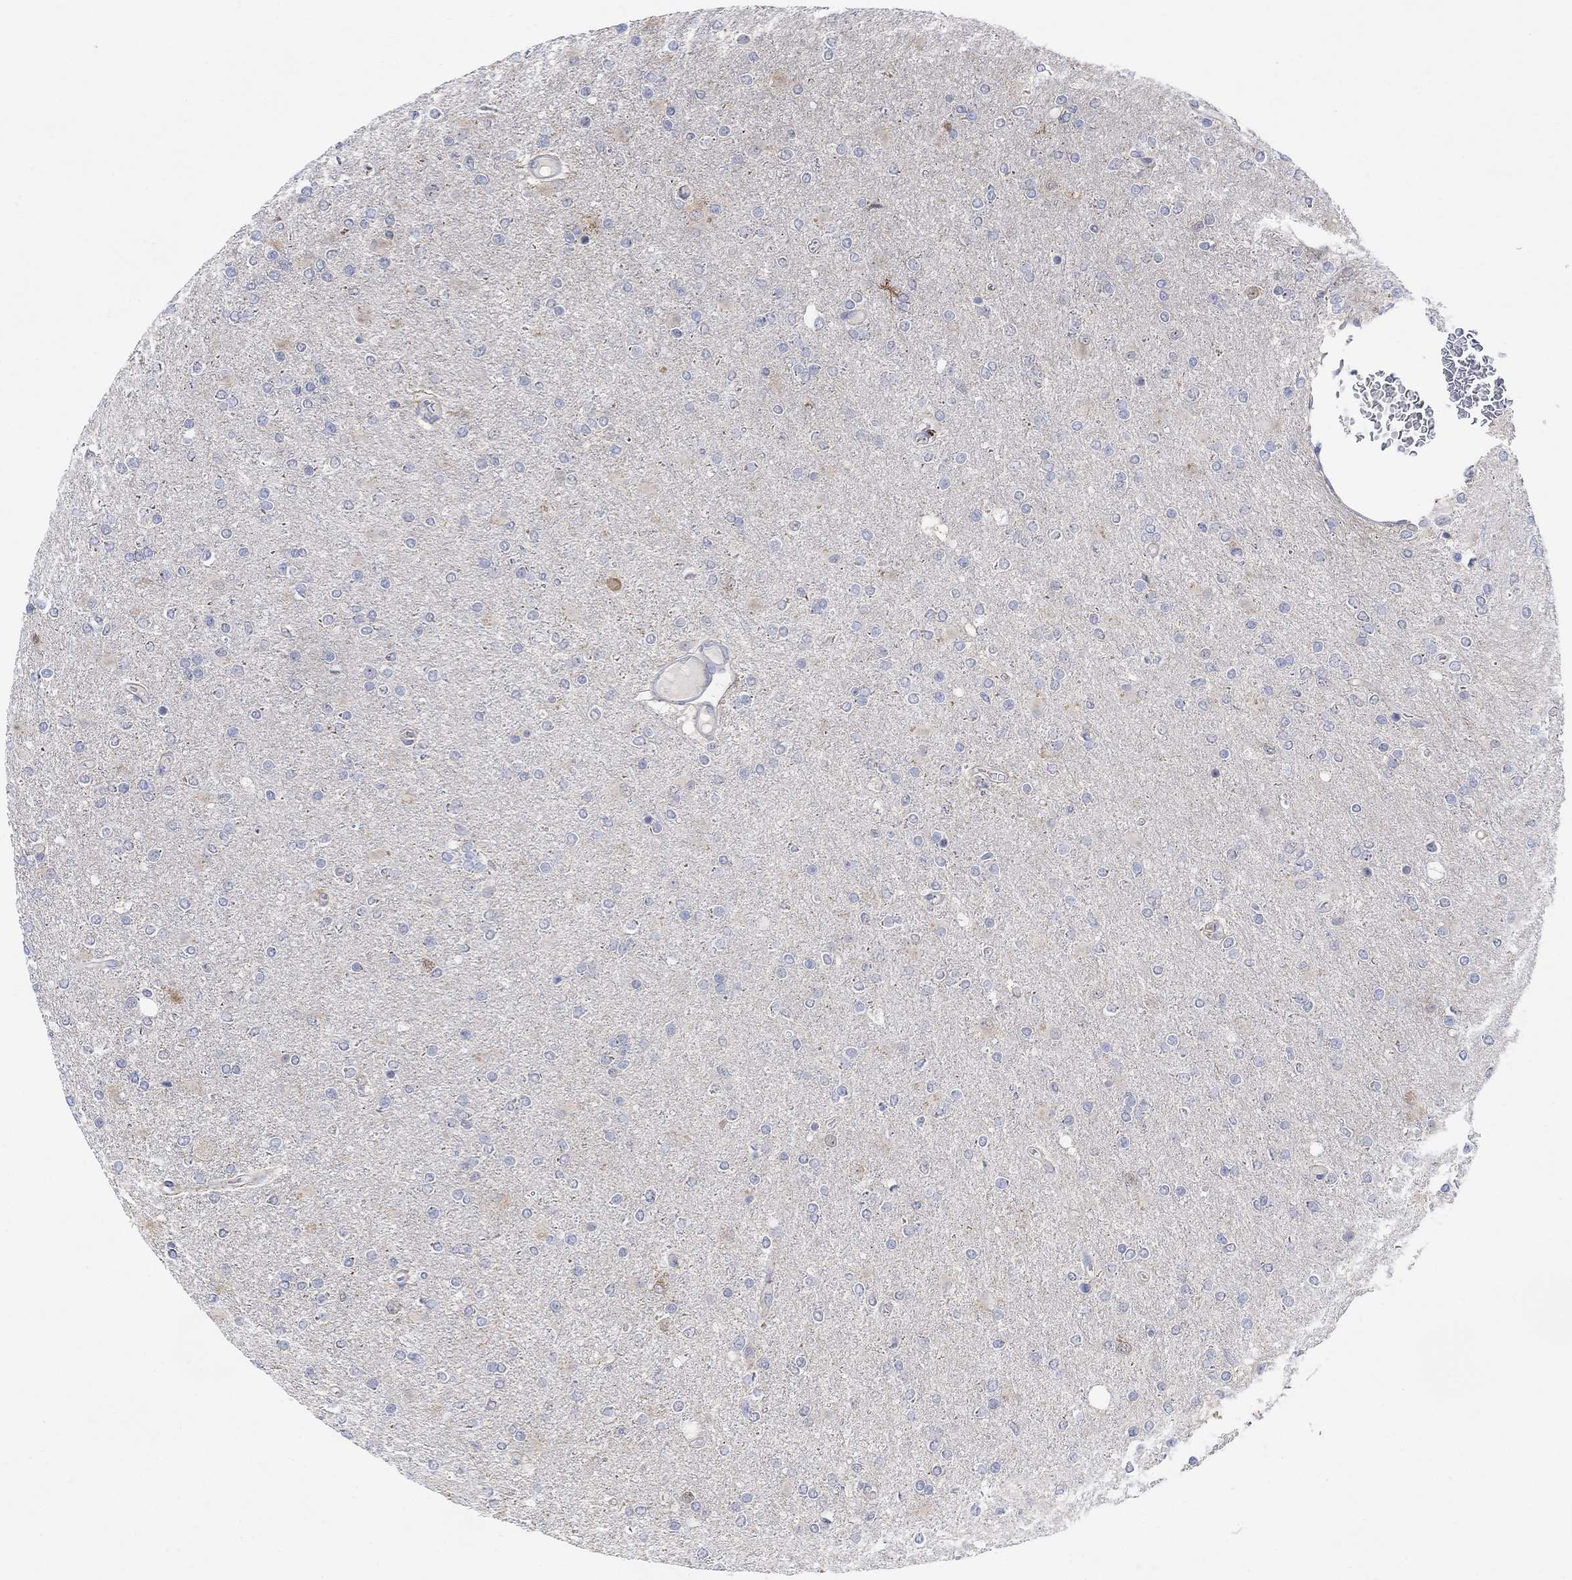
{"staining": {"intensity": "negative", "quantity": "none", "location": "none"}, "tissue": "glioma", "cell_type": "Tumor cells", "image_type": "cancer", "snomed": [{"axis": "morphology", "description": "Glioma, malignant, High grade"}, {"axis": "topography", "description": "Cerebral cortex"}], "caption": "The photomicrograph shows no significant expression in tumor cells of malignant glioma (high-grade).", "gene": "CNTF", "patient": {"sex": "male", "age": 70}}